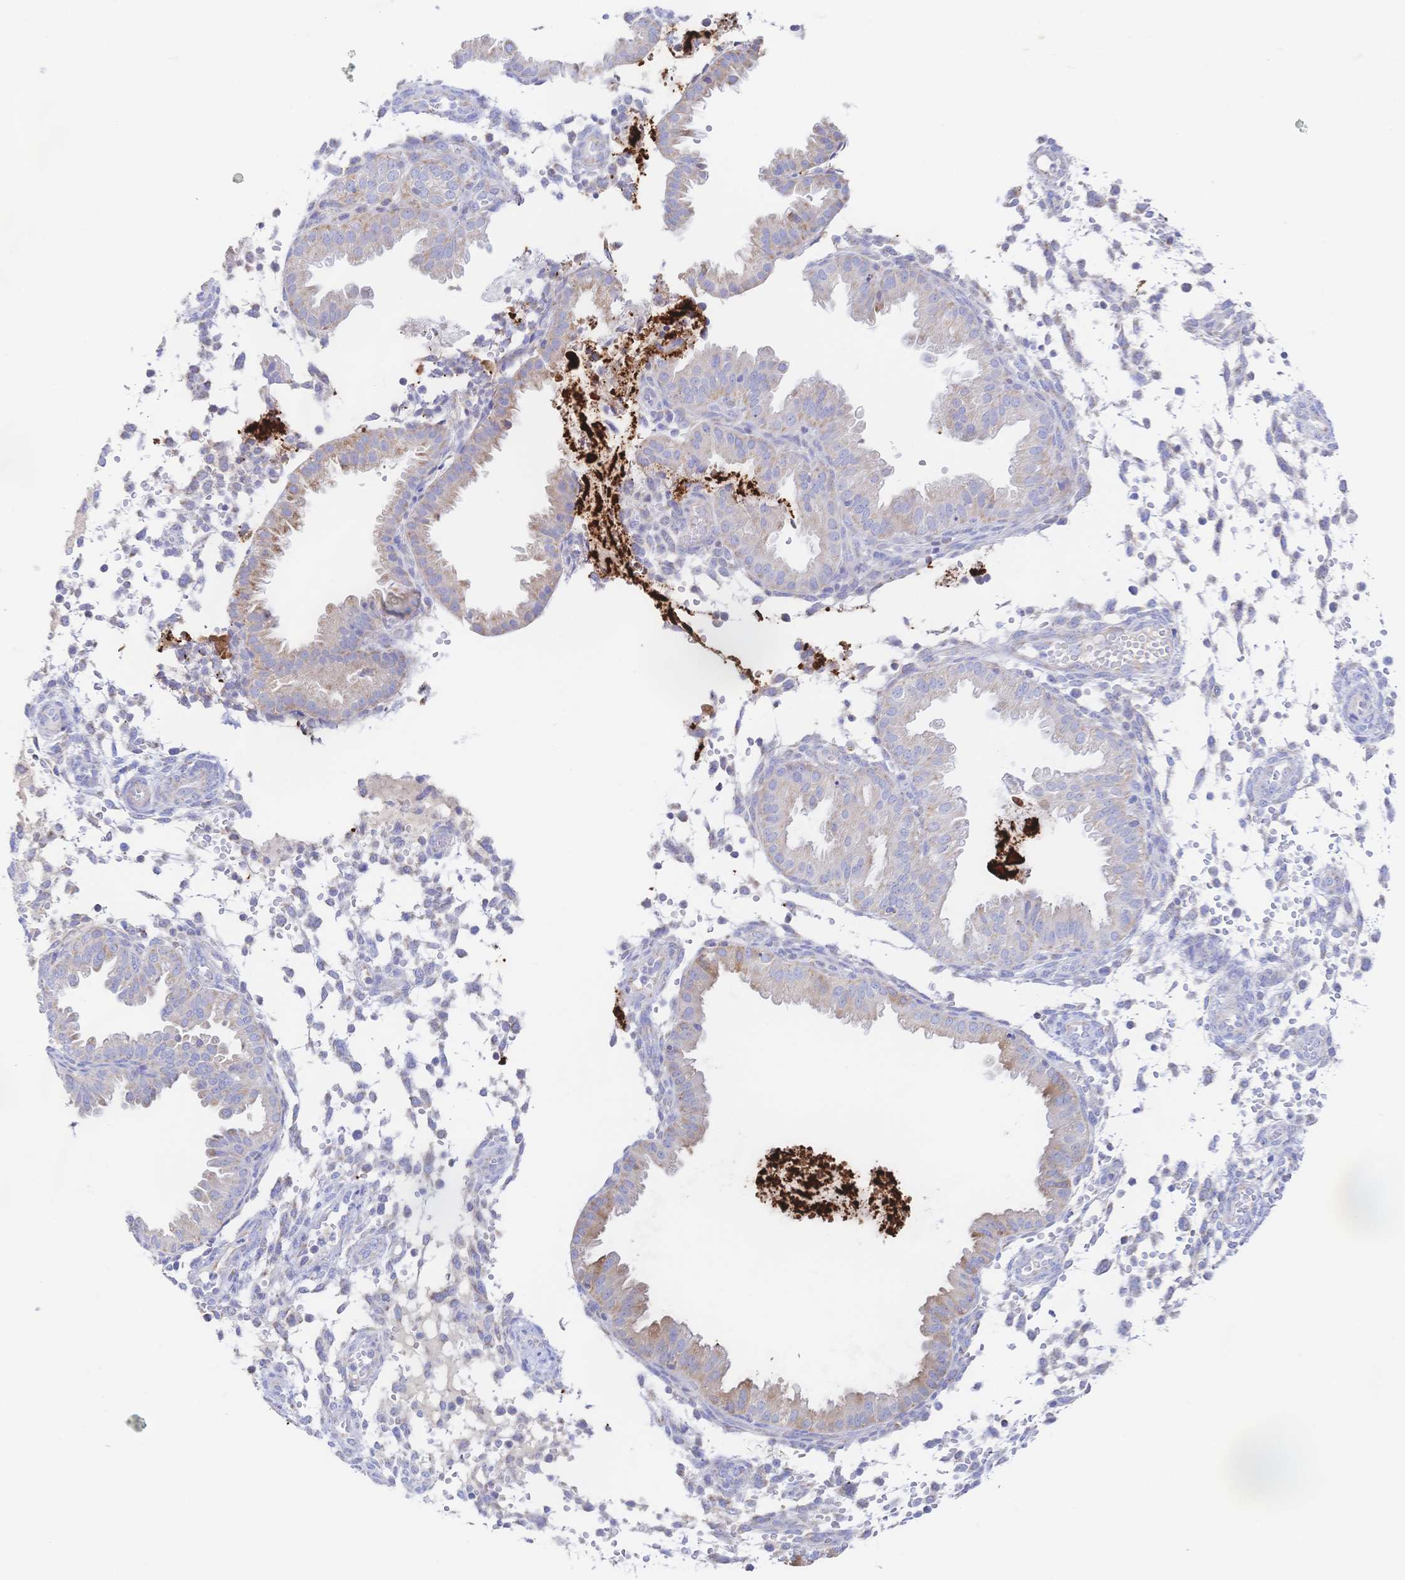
{"staining": {"intensity": "negative", "quantity": "none", "location": "none"}, "tissue": "endometrium", "cell_type": "Cells in endometrial stroma", "image_type": "normal", "snomed": [{"axis": "morphology", "description": "Normal tissue, NOS"}, {"axis": "topography", "description": "Endometrium"}], "caption": "Immunohistochemistry image of unremarkable endometrium: endometrium stained with DAB (3,3'-diaminobenzidine) exhibits no significant protein positivity in cells in endometrial stroma. Nuclei are stained in blue.", "gene": "SYNGR4", "patient": {"sex": "female", "age": 33}}